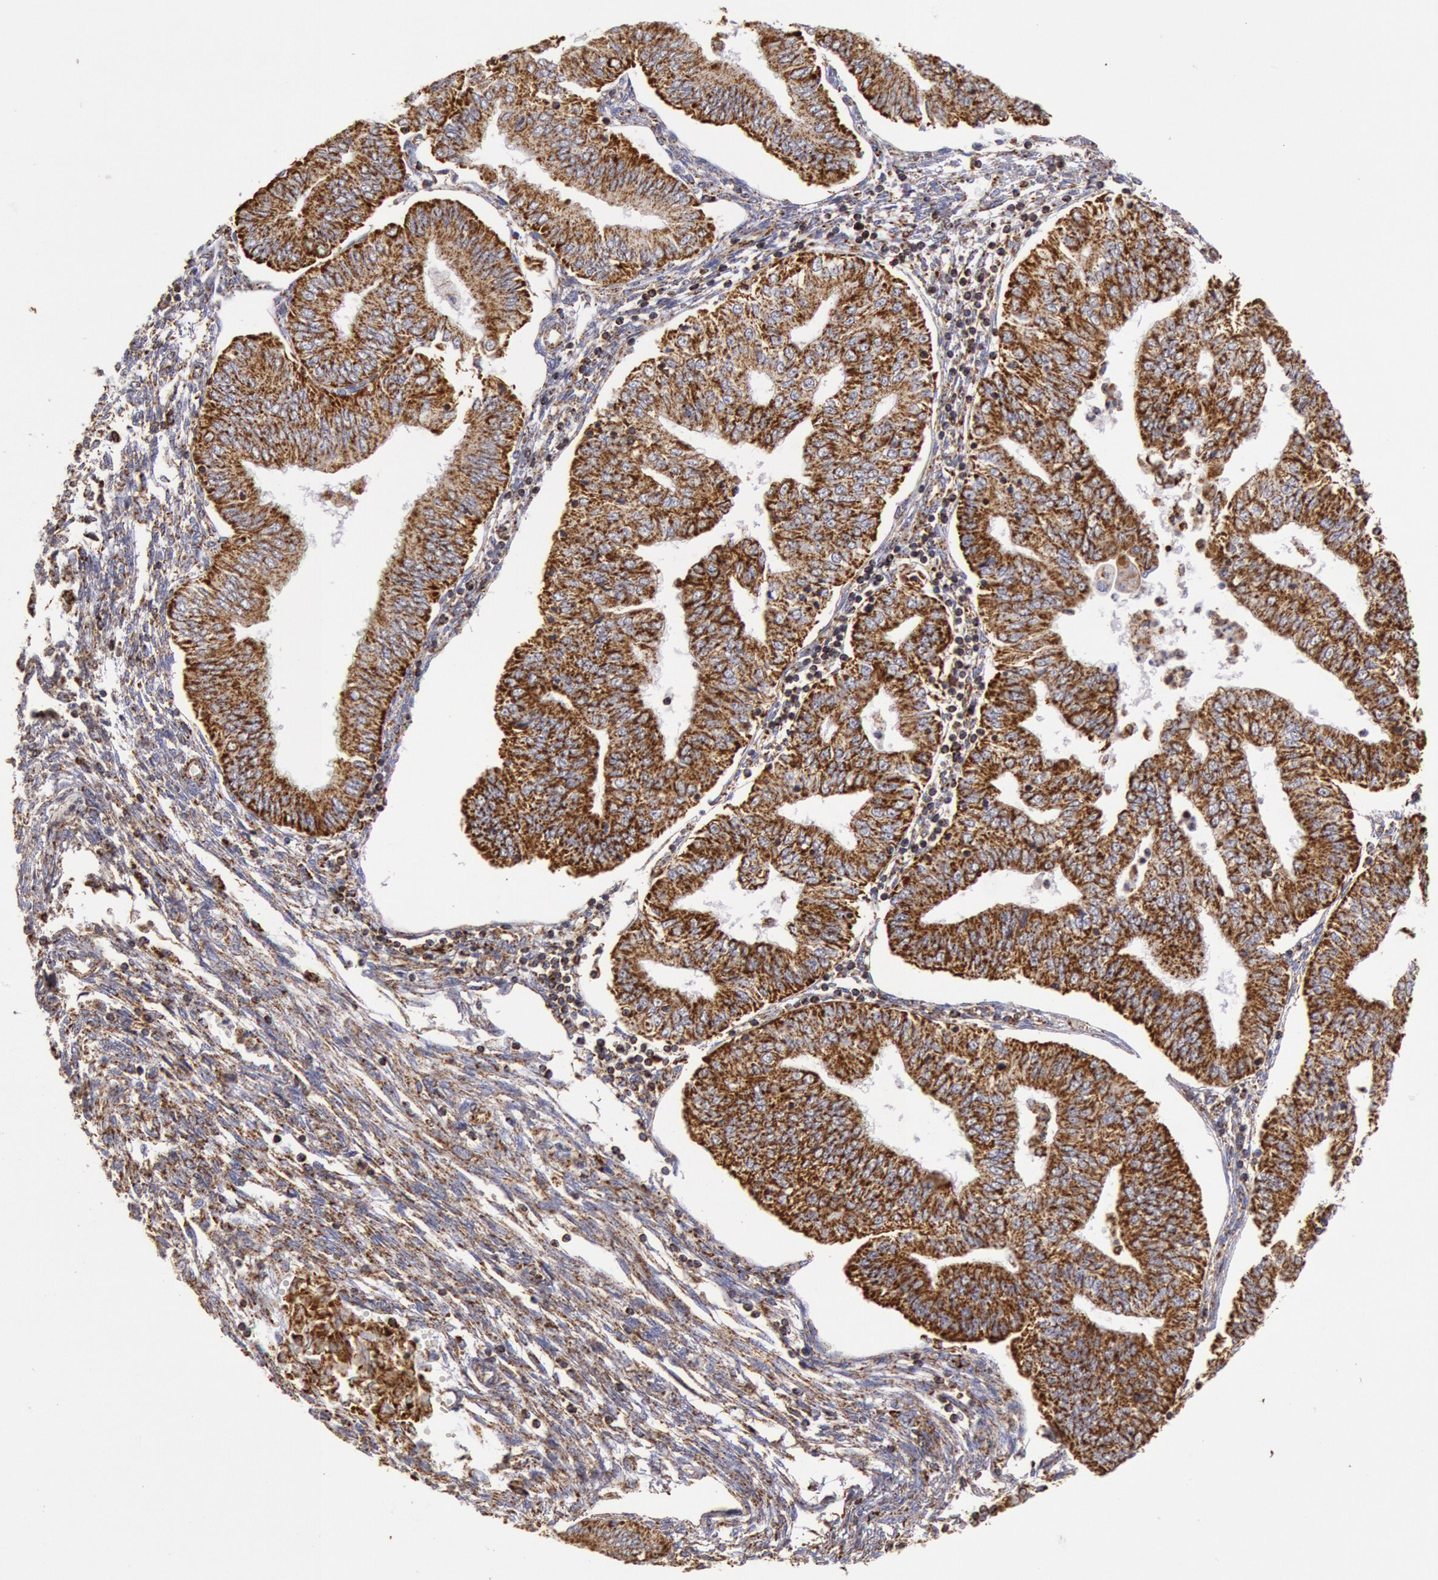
{"staining": {"intensity": "strong", "quantity": ">75%", "location": "cytoplasmic/membranous"}, "tissue": "endometrial cancer", "cell_type": "Tumor cells", "image_type": "cancer", "snomed": [{"axis": "morphology", "description": "Adenocarcinoma, NOS"}, {"axis": "topography", "description": "Endometrium"}], "caption": "Immunohistochemical staining of human adenocarcinoma (endometrial) displays high levels of strong cytoplasmic/membranous expression in approximately >75% of tumor cells.", "gene": "CYC1", "patient": {"sex": "female", "age": 51}}